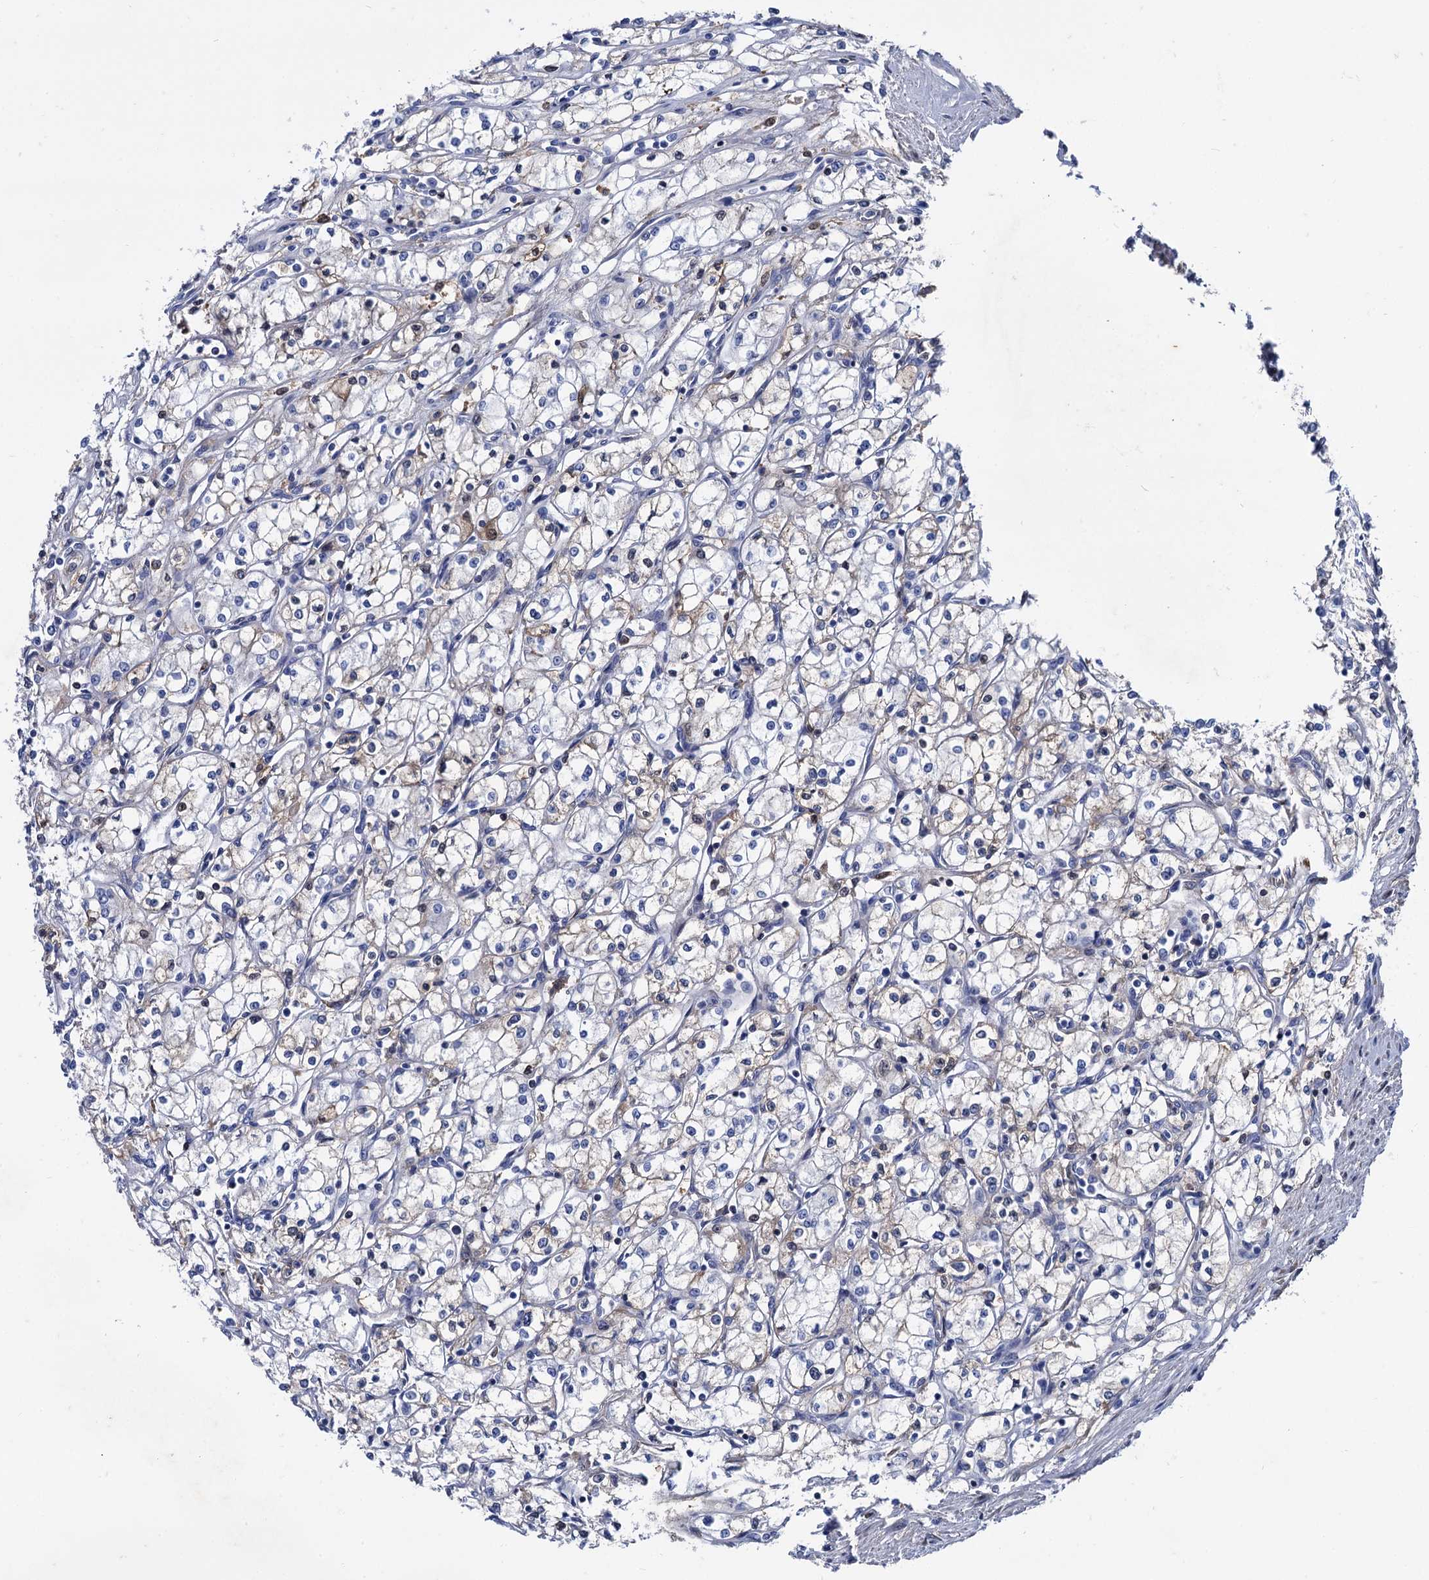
{"staining": {"intensity": "weak", "quantity": "<25%", "location": "cytoplasmic/membranous"}, "tissue": "renal cancer", "cell_type": "Tumor cells", "image_type": "cancer", "snomed": [{"axis": "morphology", "description": "Adenocarcinoma, NOS"}, {"axis": "topography", "description": "Kidney"}], "caption": "The micrograph shows no significant expression in tumor cells of renal adenocarcinoma.", "gene": "TMEM72", "patient": {"sex": "male", "age": 59}}